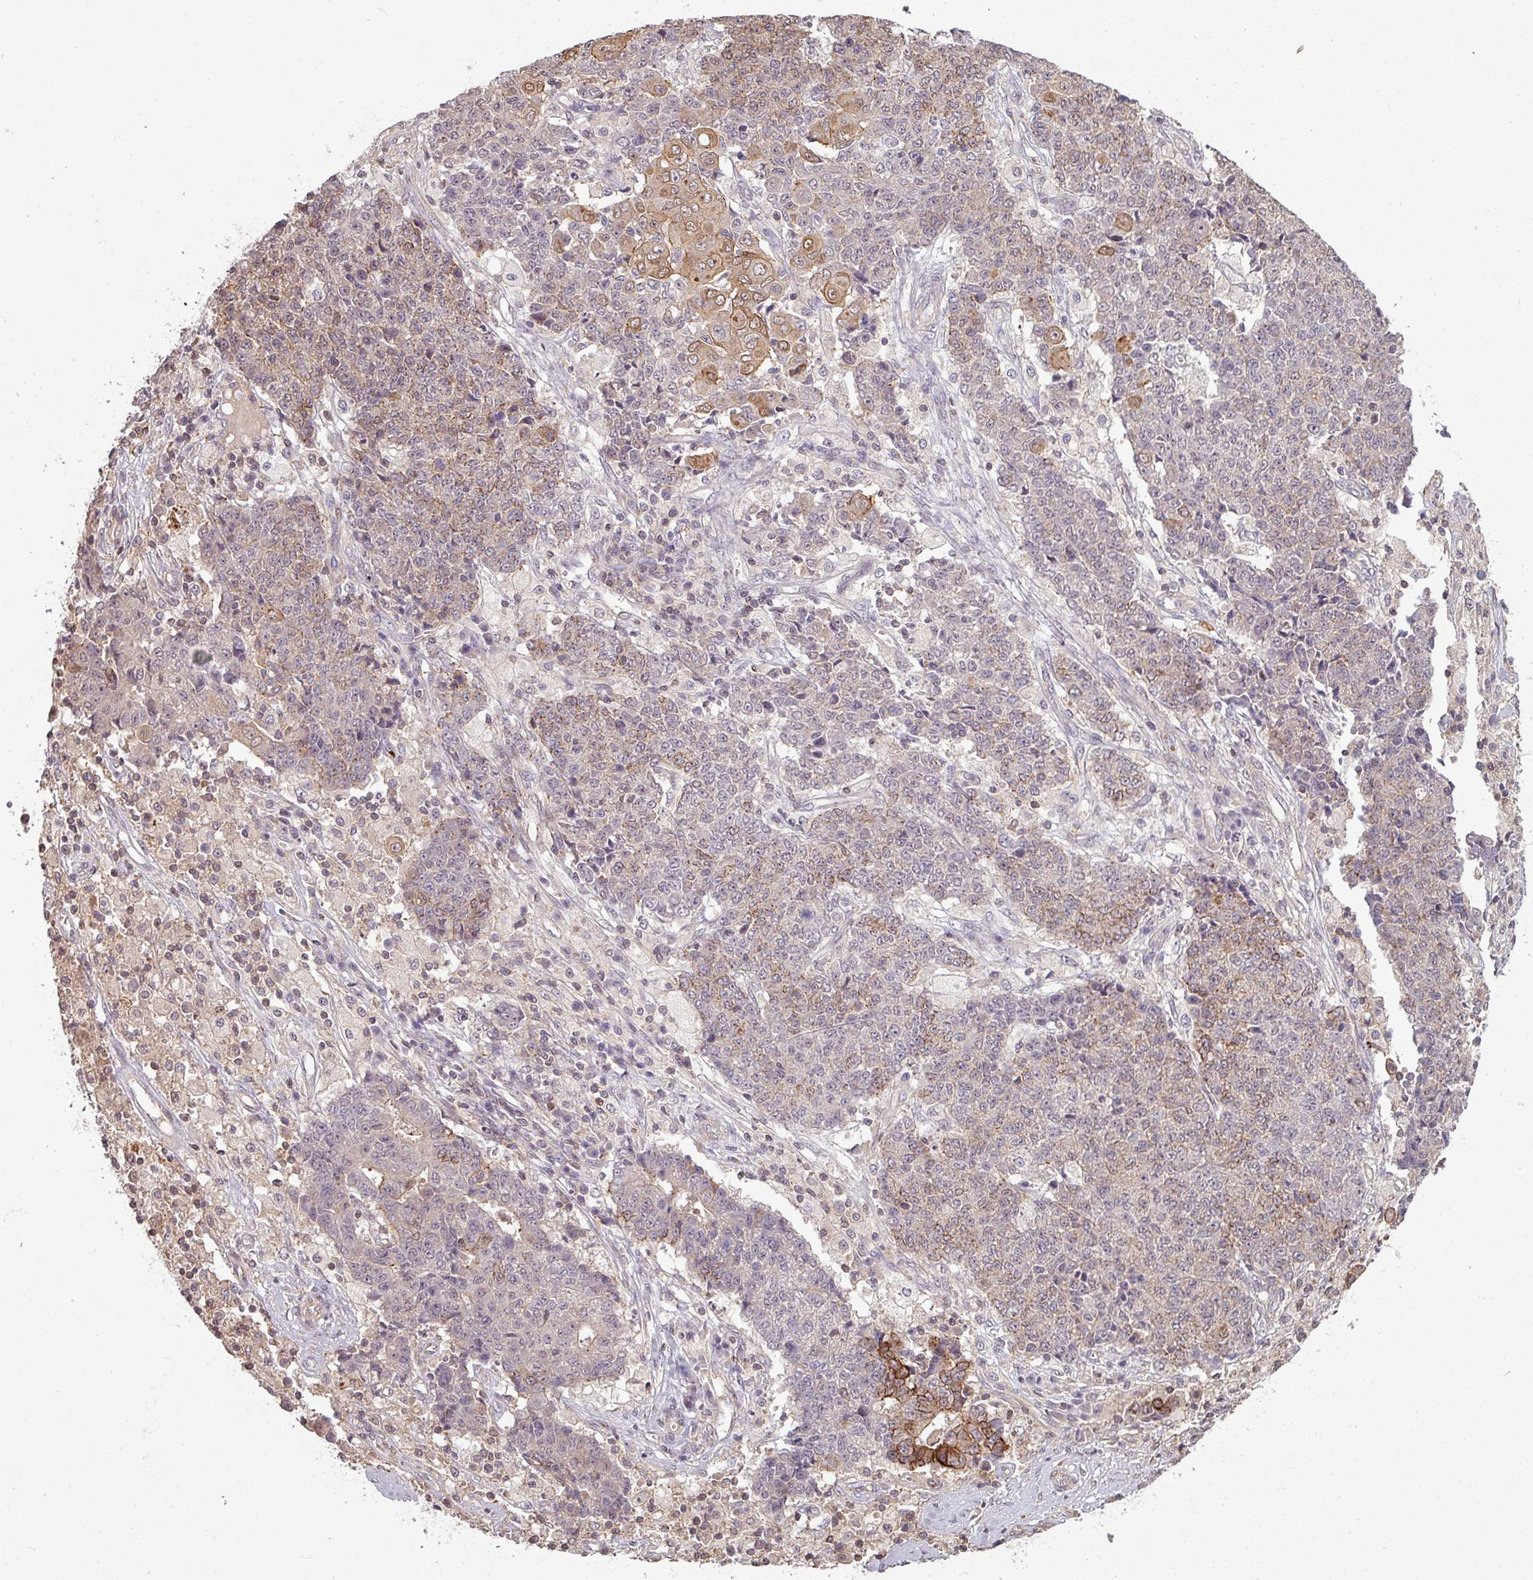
{"staining": {"intensity": "moderate", "quantity": "<25%", "location": "cytoplasmic/membranous"}, "tissue": "ovarian cancer", "cell_type": "Tumor cells", "image_type": "cancer", "snomed": [{"axis": "morphology", "description": "Carcinoma, endometroid"}, {"axis": "topography", "description": "Ovary"}], "caption": "Immunohistochemical staining of human ovarian cancer (endometroid carcinoma) shows low levels of moderate cytoplasmic/membranous positivity in about <25% of tumor cells.", "gene": "TUSC3", "patient": {"sex": "female", "age": 42}}